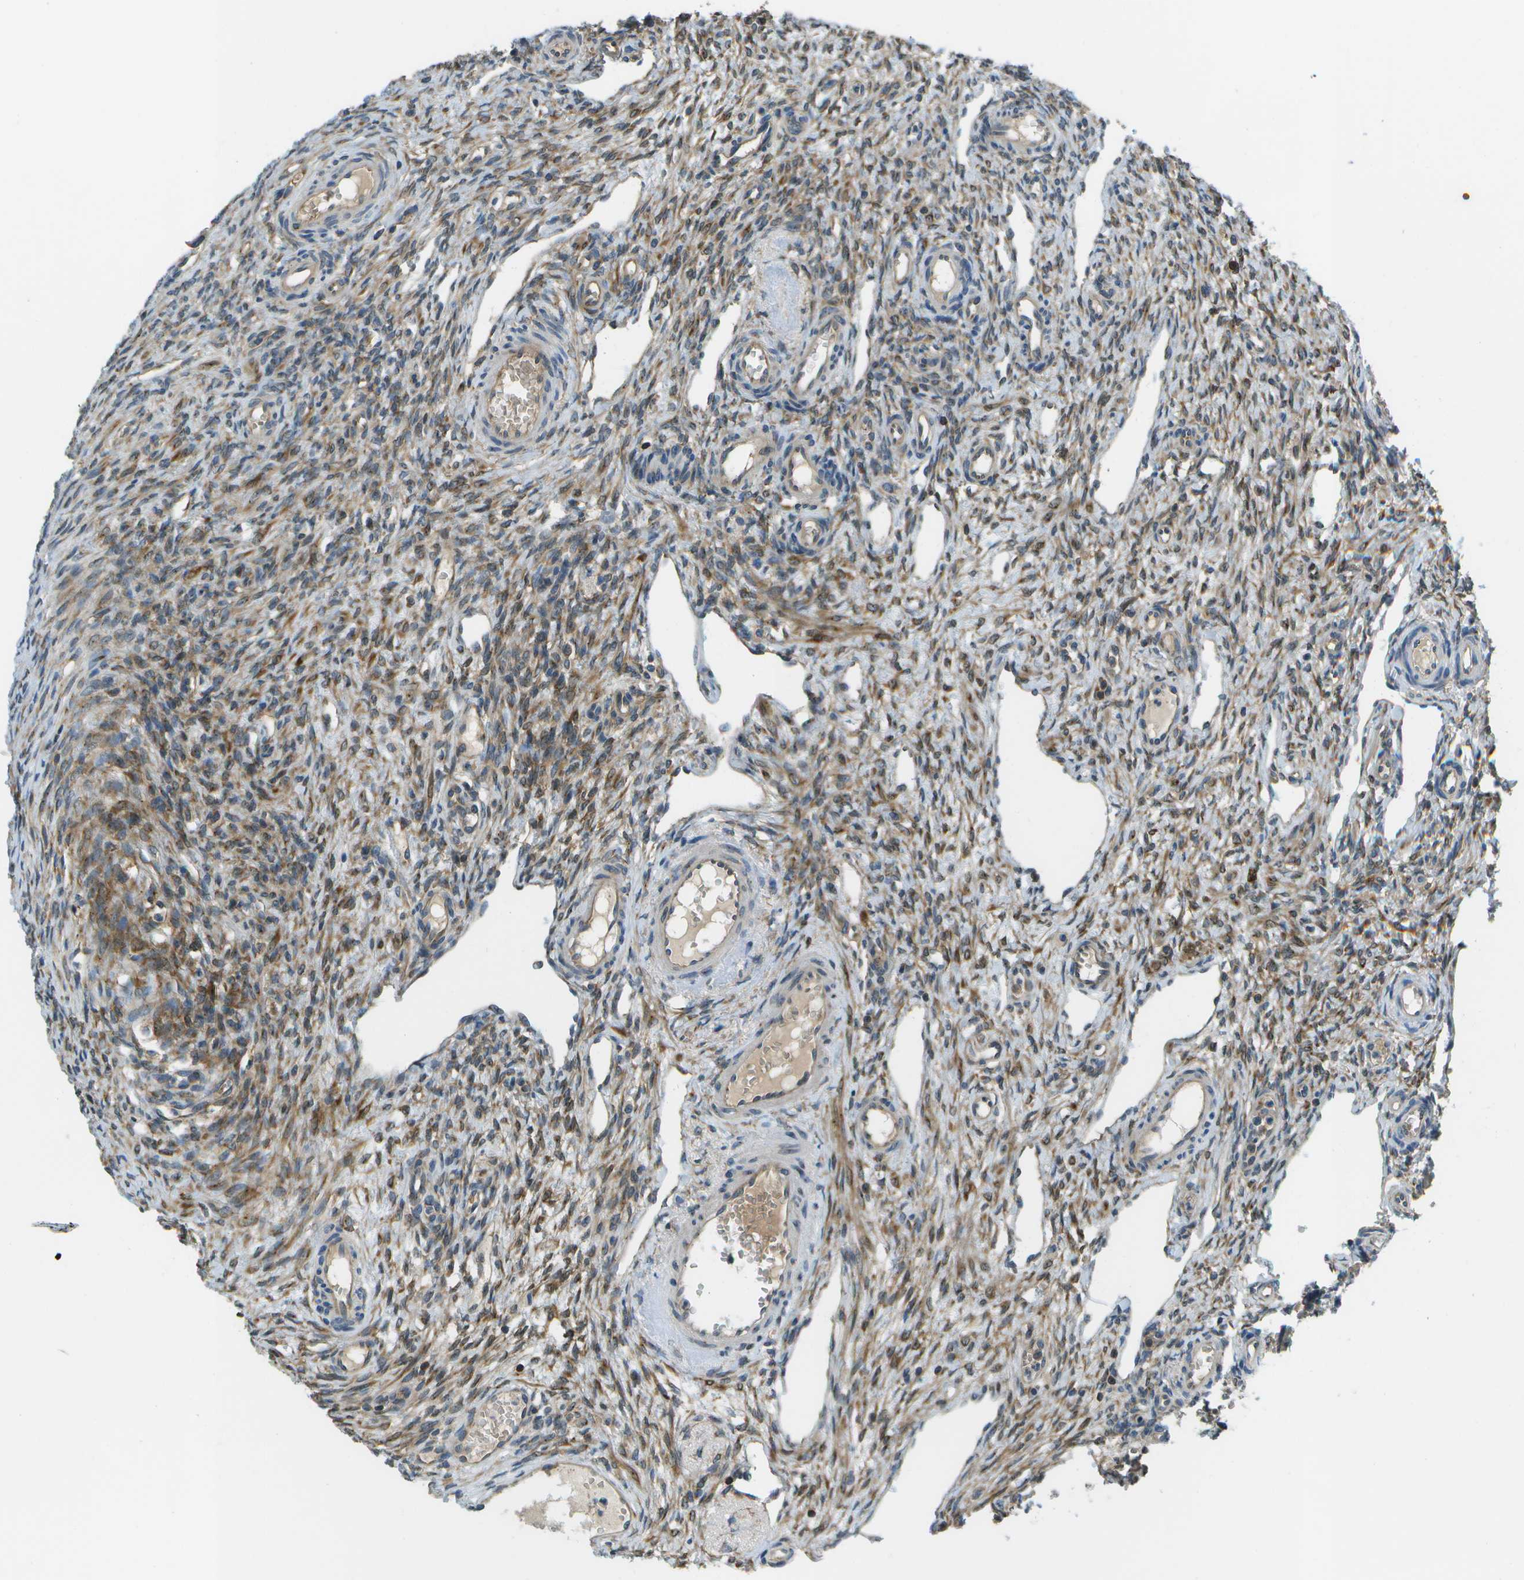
{"staining": {"intensity": "moderate", "quantity": "25%-75%", "location": "cytoplasmic/membranous"}, "tissue": "ovary", "cell_type": "Ovarian stroma cells", "image_type": "normal", "snomed": [{"axis": "morphology", "description": "Normal tissue, NOS"}, {"axis": "topography", "description": "Ovary"}], "caption": "Brown immunohistochemical staining in benign human ovary exhibits moderate cytoplasmic/membranous staining in about 25%-75% of ovarian stroma cells.", "gene": "CTIF", "patient": {"sex": "female", "age": 33}}